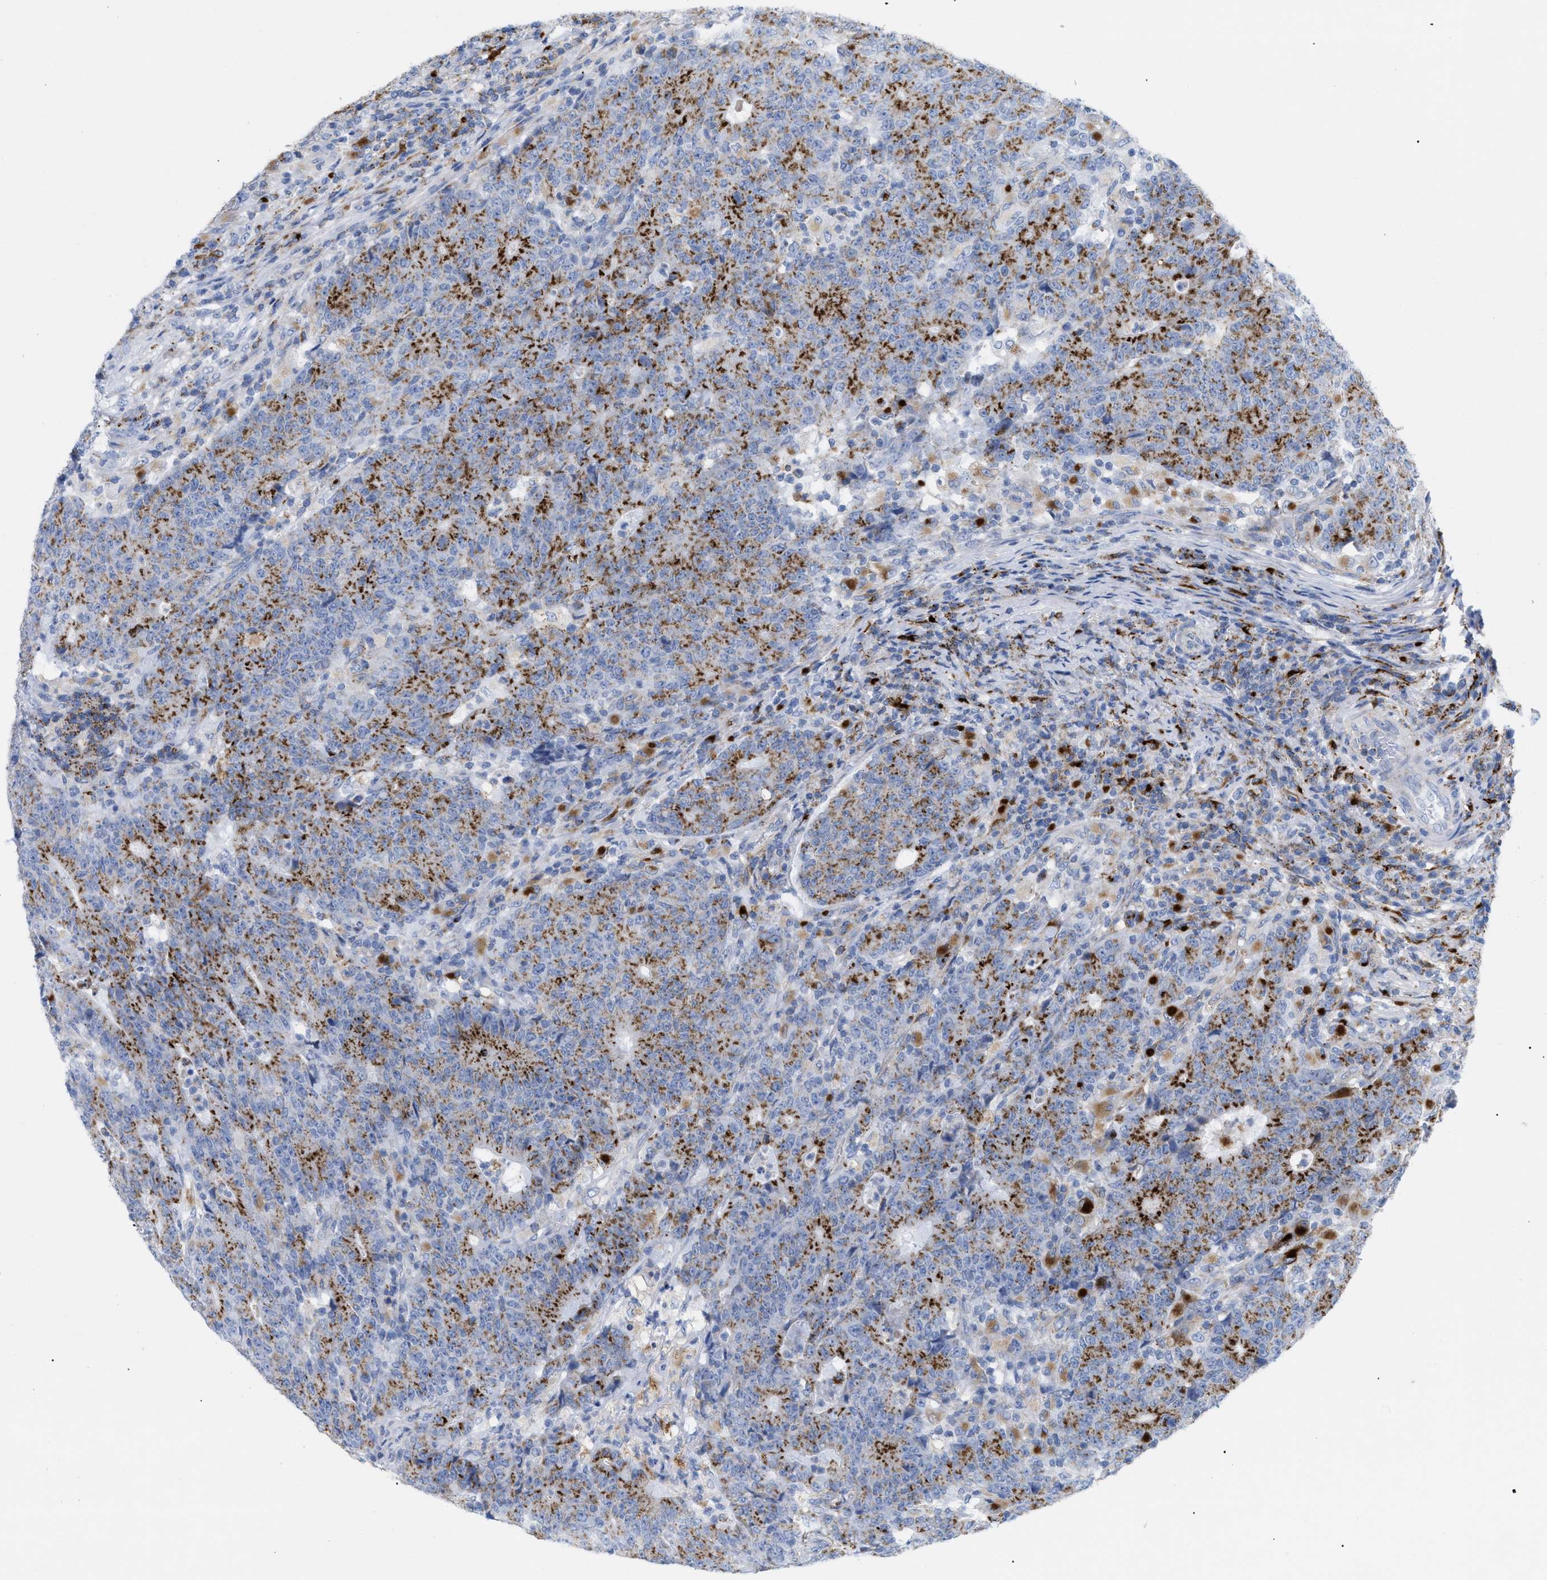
{"staining": {"intensity": "strong", "quantity": ">75%", "location": "cytoplasmic/membranous"}, "tissue": "colorectal cancer", "cell_type": "Tumor cells", "image_type": "cancer", "snomed": [{"axis": "morphology", "description": "Normal tissue, NOS"}, {"axis": "morphology", "description": "Adenocarcinoma, NOS"}, {"axis": "topography", "description": "Colon"}], "caption": "Immunohistochemical staining of human colorectal cancer (adenocarcinoma) demonstrates high levels of strong cytoplasmic/membranous protein staining in about >75% of tumor cells.", "gene": "DRAM2", "patient": {"sex": "female", "age": 75}}